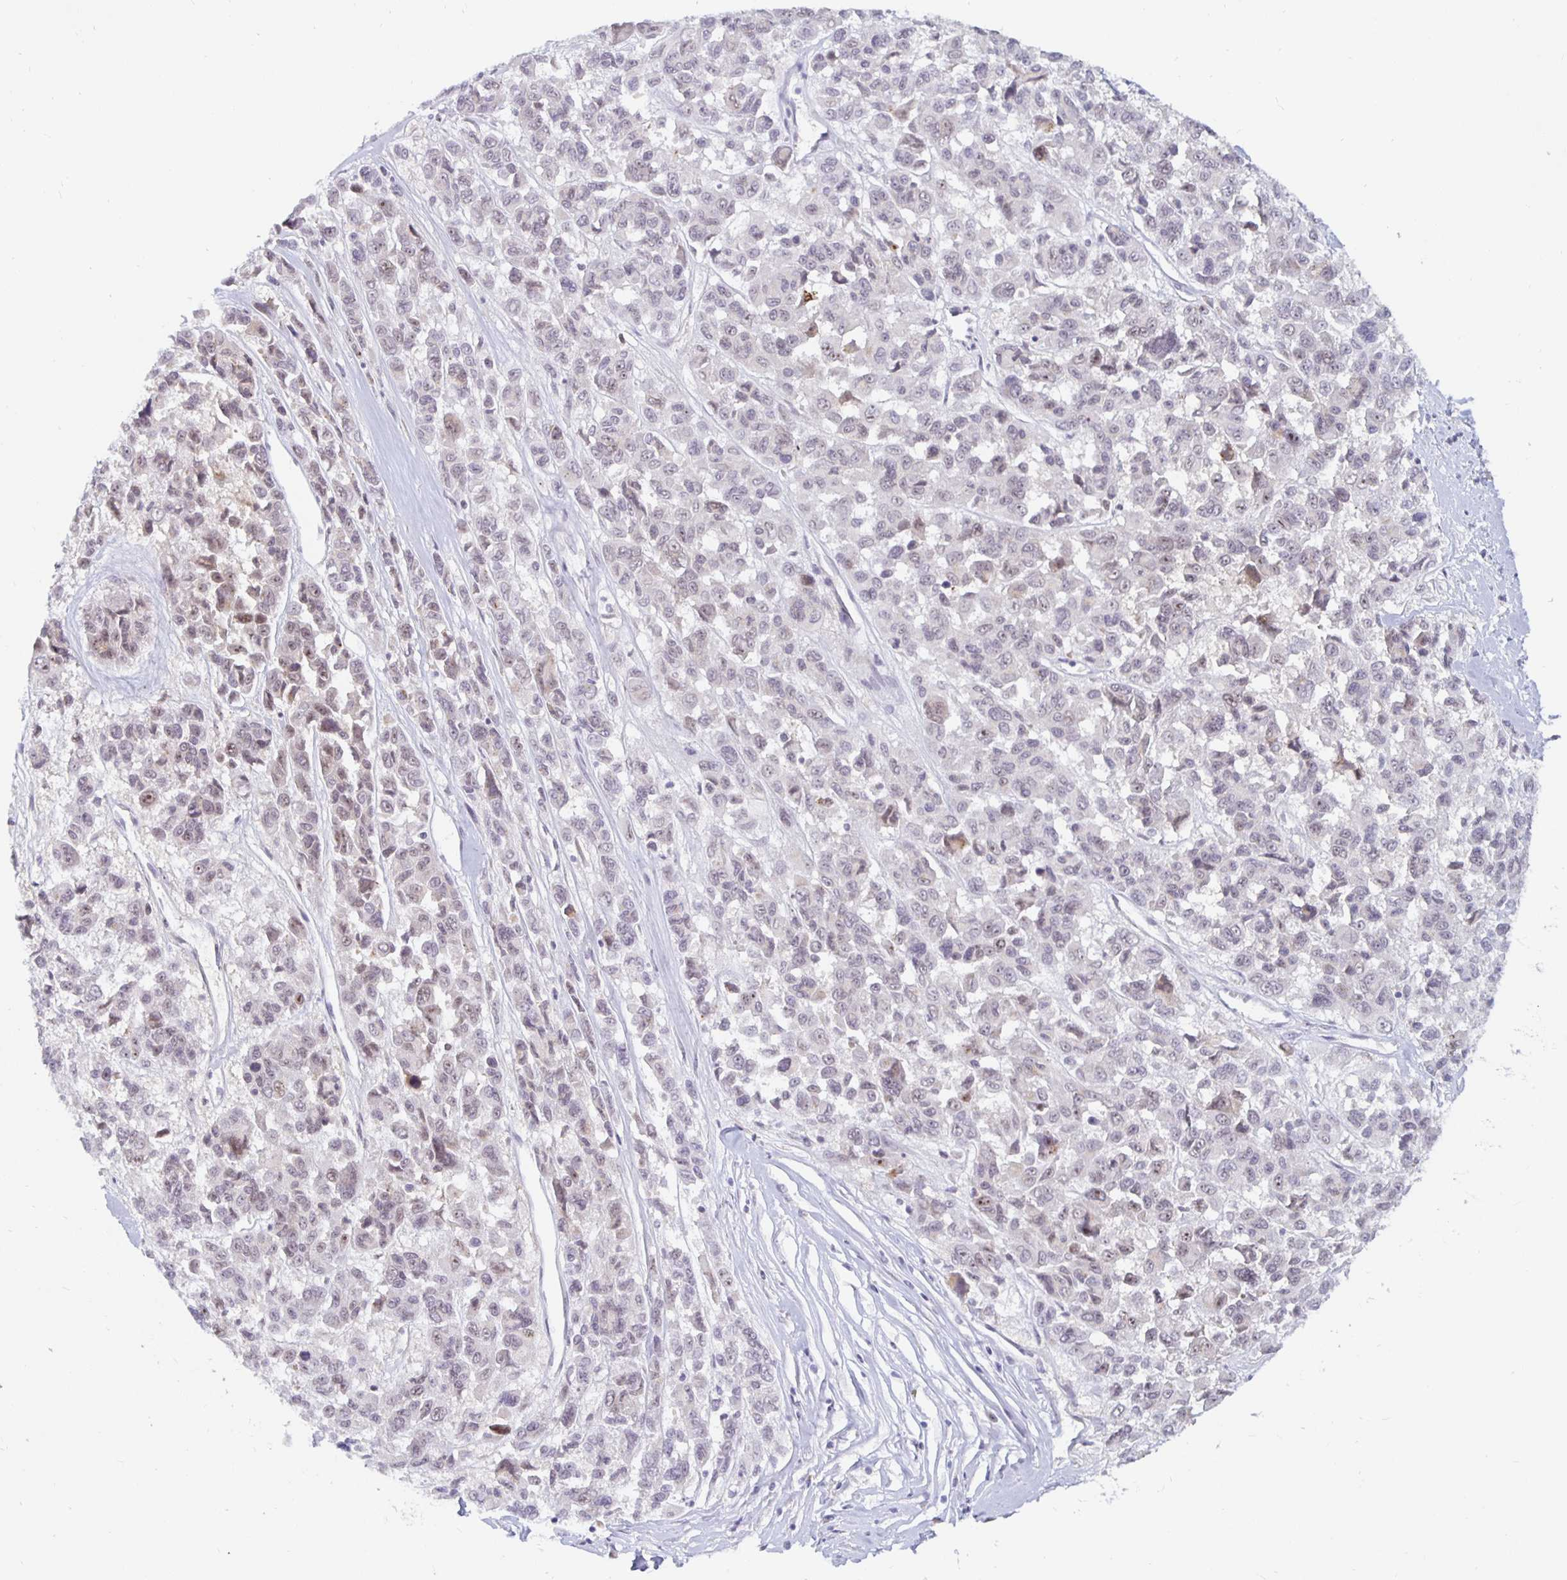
{"staining": {"intensity": "moderate", "quantity": "25%-75%", "location": "nuclear"}, "tissue": "melanoma", "cell_type": "Tumor cells", "image_type": "cancer", "snomed": [{"axis": "morphology", "description": "Malignant melanoma, NOS"}, {"axis": "topography", "description": "Skin"}], "caption": "A photomicrograph of human malignant melanoma stained for a protein exhibits moderate nuclear brown staining in tumor cells.", "gene": "NUP85", "patient": {"sex": "female", "age": 66}}